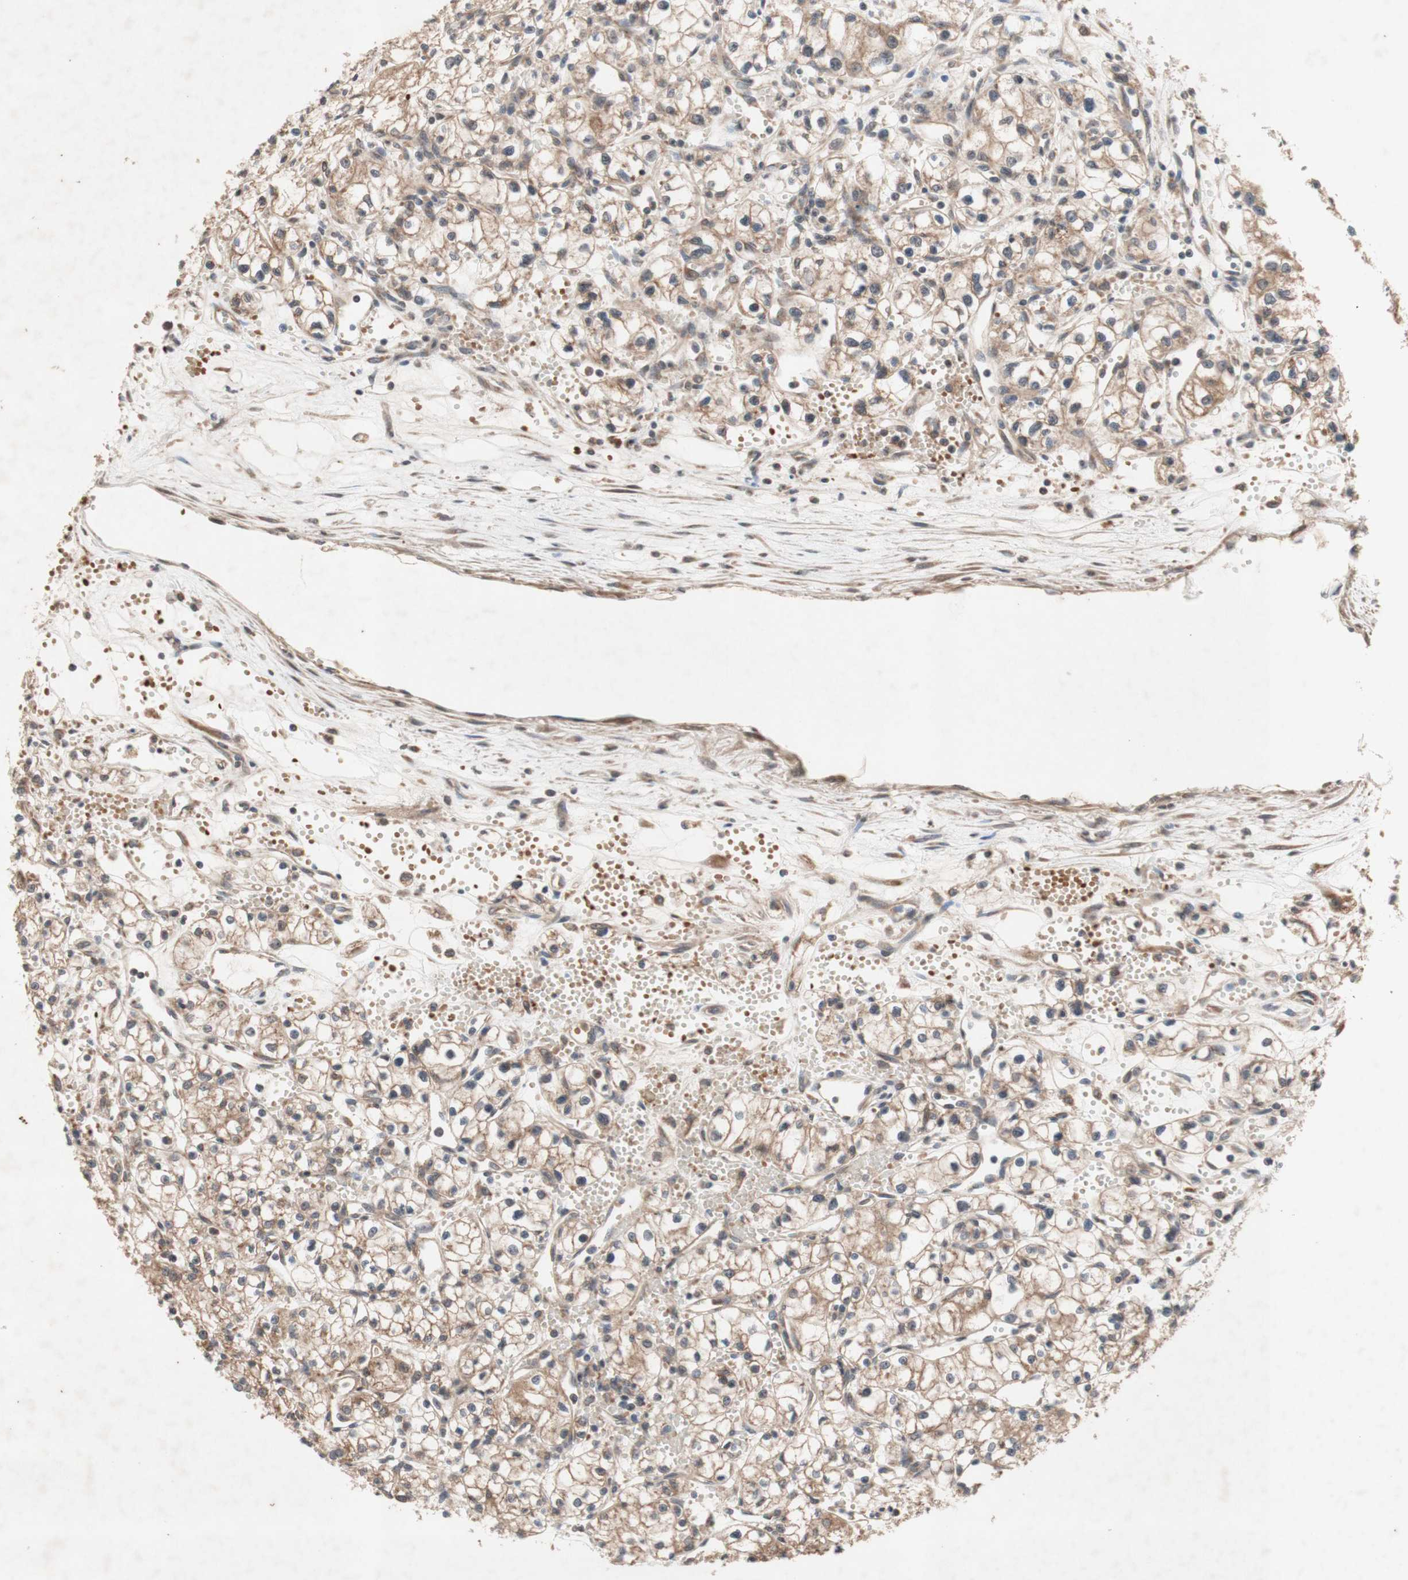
{"staining": {"intensity": "weak", "quantity": ">75%", "location": "cytoplasmic/membranous"}, "tissue": "renal cancer", "cell_type": "Tumor cells", "image_type": "cancer", "snomed": [{"axis": "morphology", "description": "Normal tissue, NOS"}, {"axis": "morphology", "description": "Adenocarcinoma, NOS"}, {"axis": "topography", "description": "Kidney"}], "caption": "A brown stain shows weak cytoplasmic/membranous expression of a protein in renal cancer tumor cells.", "gene": "DDOST", "patient": {"sex": "male", "age": 59}}